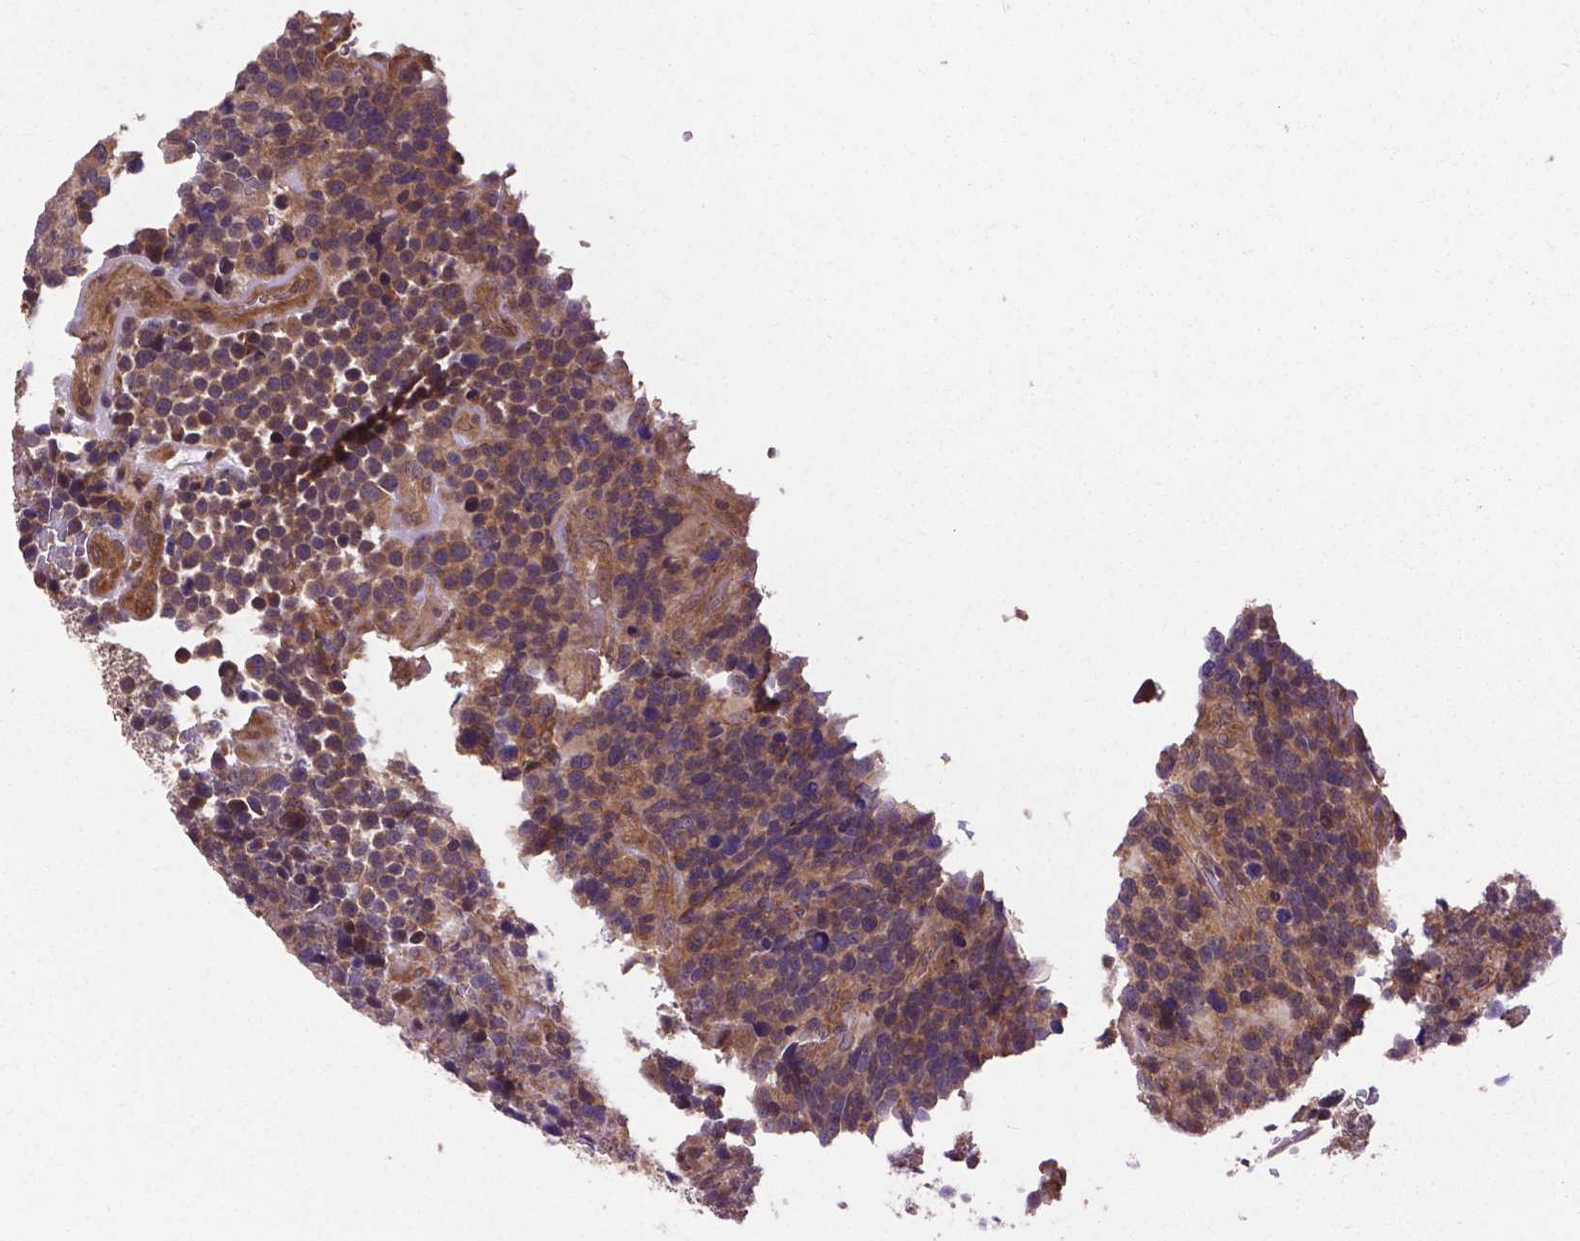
{"staining": {"intensity": "moderate", "quantity": ">75%", "location": "cytoplasmic/membranous"}, "tissue": "glioma", "cell_type": "Tumor cells", "image_type": "cancer", "snomed": [{"axis": "morphology", "description": "Glioma, malignant, High grade"}, {"axis": "topography", "description": "Brain"}], "caption": "The histopathology image displays a brown stain indicating the presence of a protein in the cytoplasmic/membranous of tumor cells in malignant glioma (high-grade). (brown staining indicates protein expression, while blue staining denotes nuclei).", "gene": "ZNF616", "patient": {"sex": "male", "age": 33}}